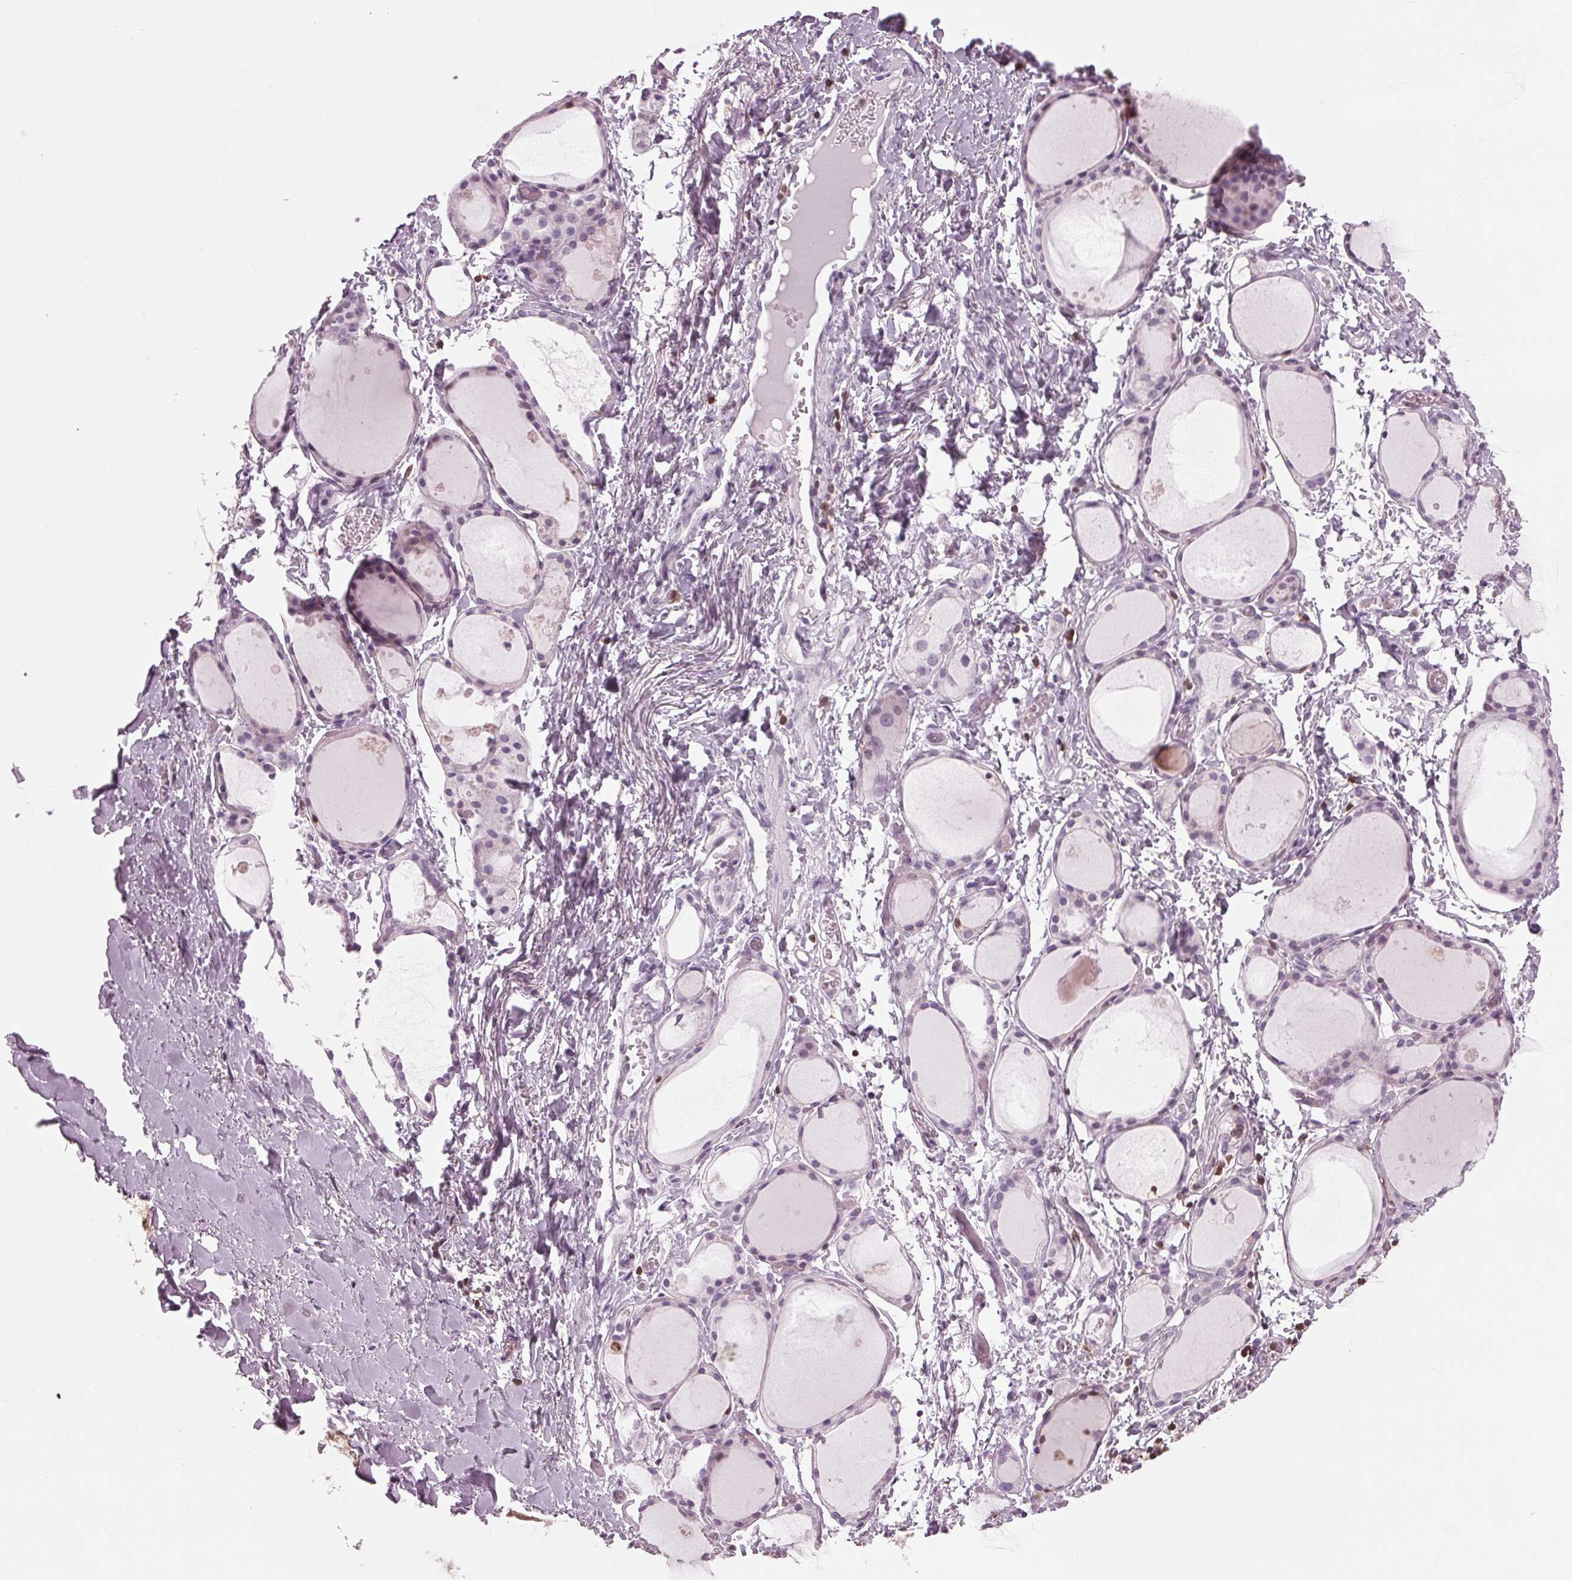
{"staining": {"intensity": "negative", "quantity": "none", "location": "none"}, "tissue": "thyroid gland", "cell_type": "Glandular cells", "image_type": "normal", "snomed": [{"axis": "morphology", "description": "Normal tissue, NOS"}, {"axis": "topography", "description": "Thyroid gland"}], "caption": "IHC image of unremarkable thyroid gland stained for a protein (brown), which exhibits no staining in glandular cells.", "gene": "BTLA", "patient": {"sex": "male", "age": 68}}